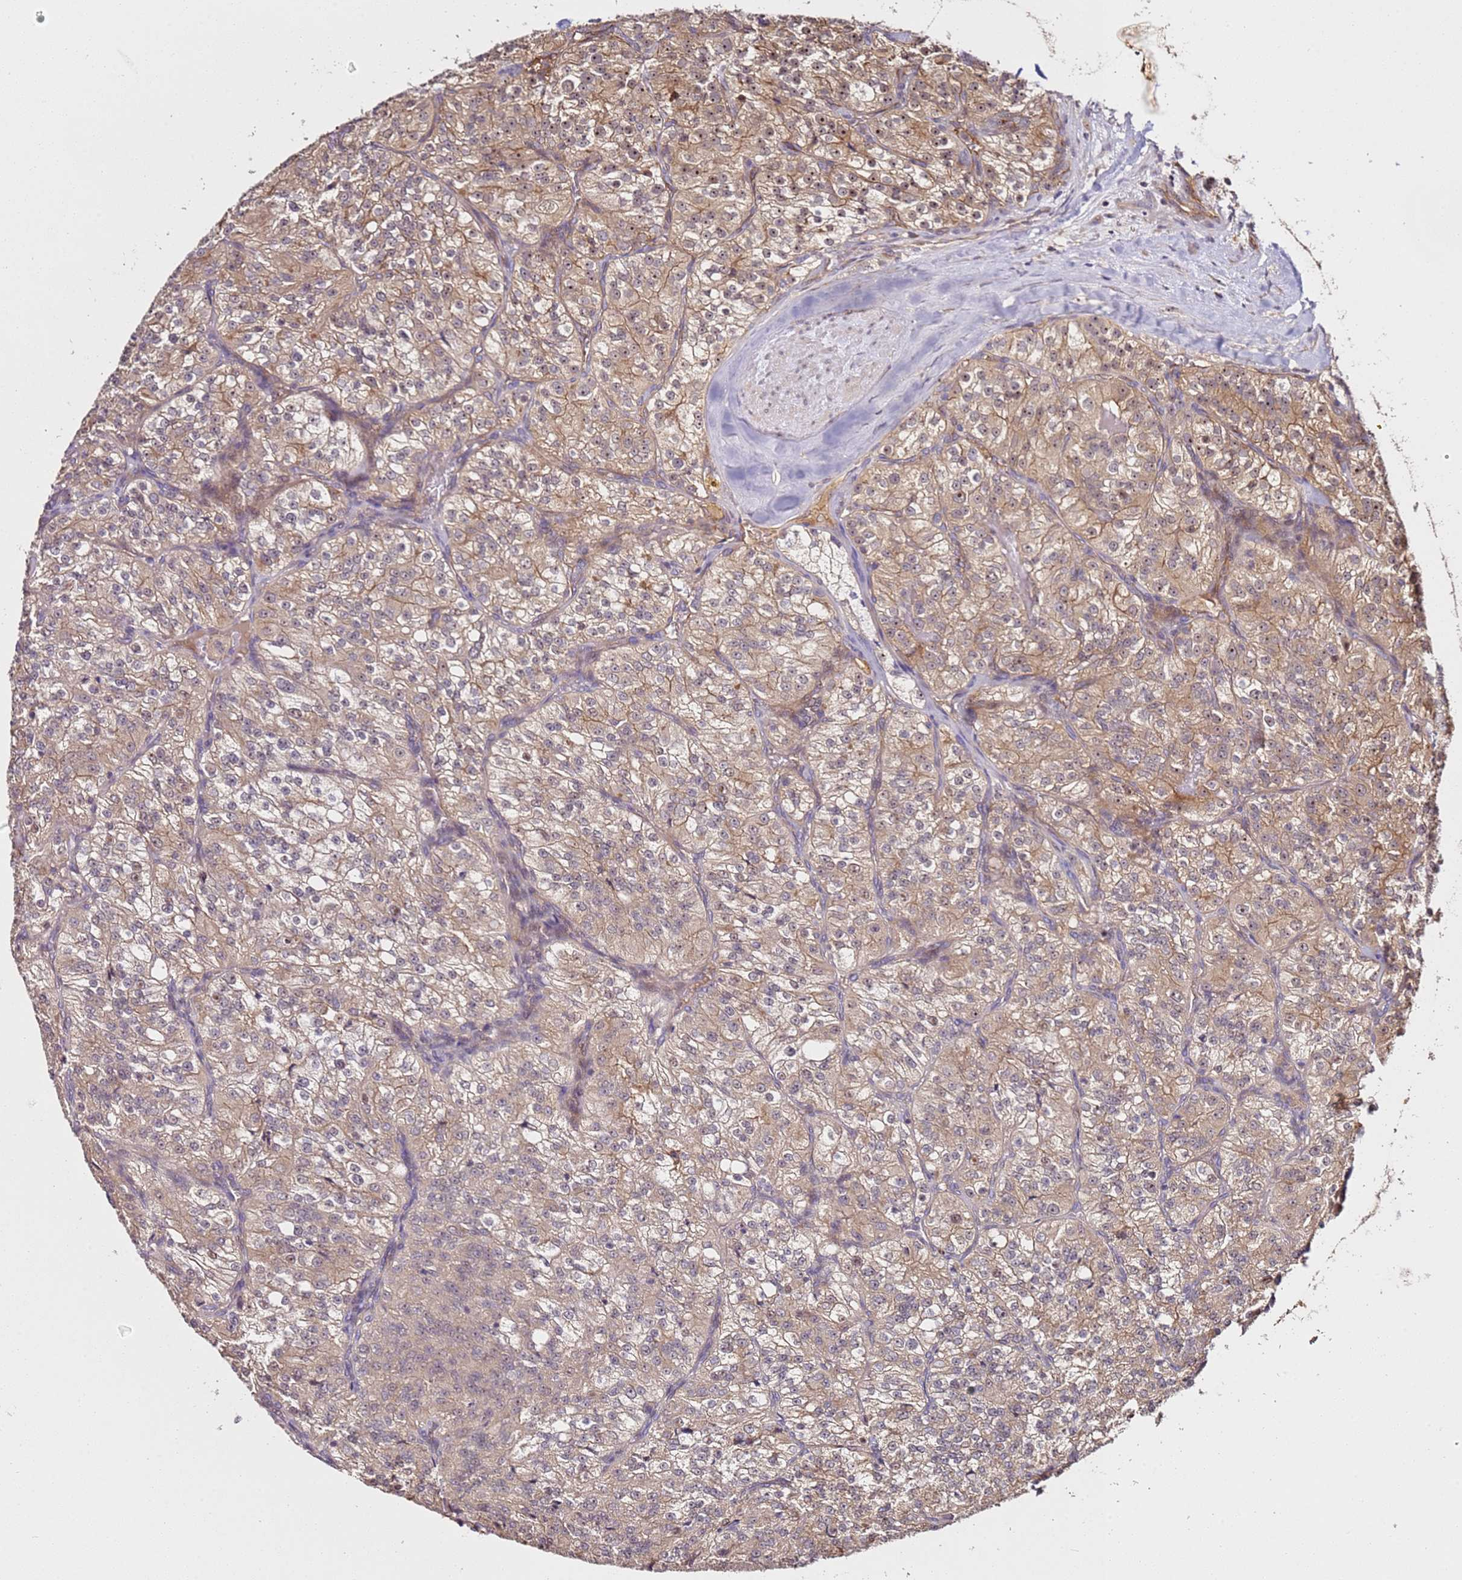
{"staining": {"intensity": "weak", "quantity": ">75%", "location": "cytoplasmic/membranous,nuclear"}, "tissue": "renal cancer", "cell_type": "Tumor cells", "image_type": "cancer", "snomed": [{"axis": "morphology", "description": "Adenocarcinoma, NOS"}, {"axis": "topography", "description": "Kidney"}], "caption": "Weak cytoplasmic/membranous and nuclear protein positivity is appreciated in approximately >75% of tumor cells in renal cancer.", "gene": "DDX27", "patient": {"sex": "female", "age": 63}}